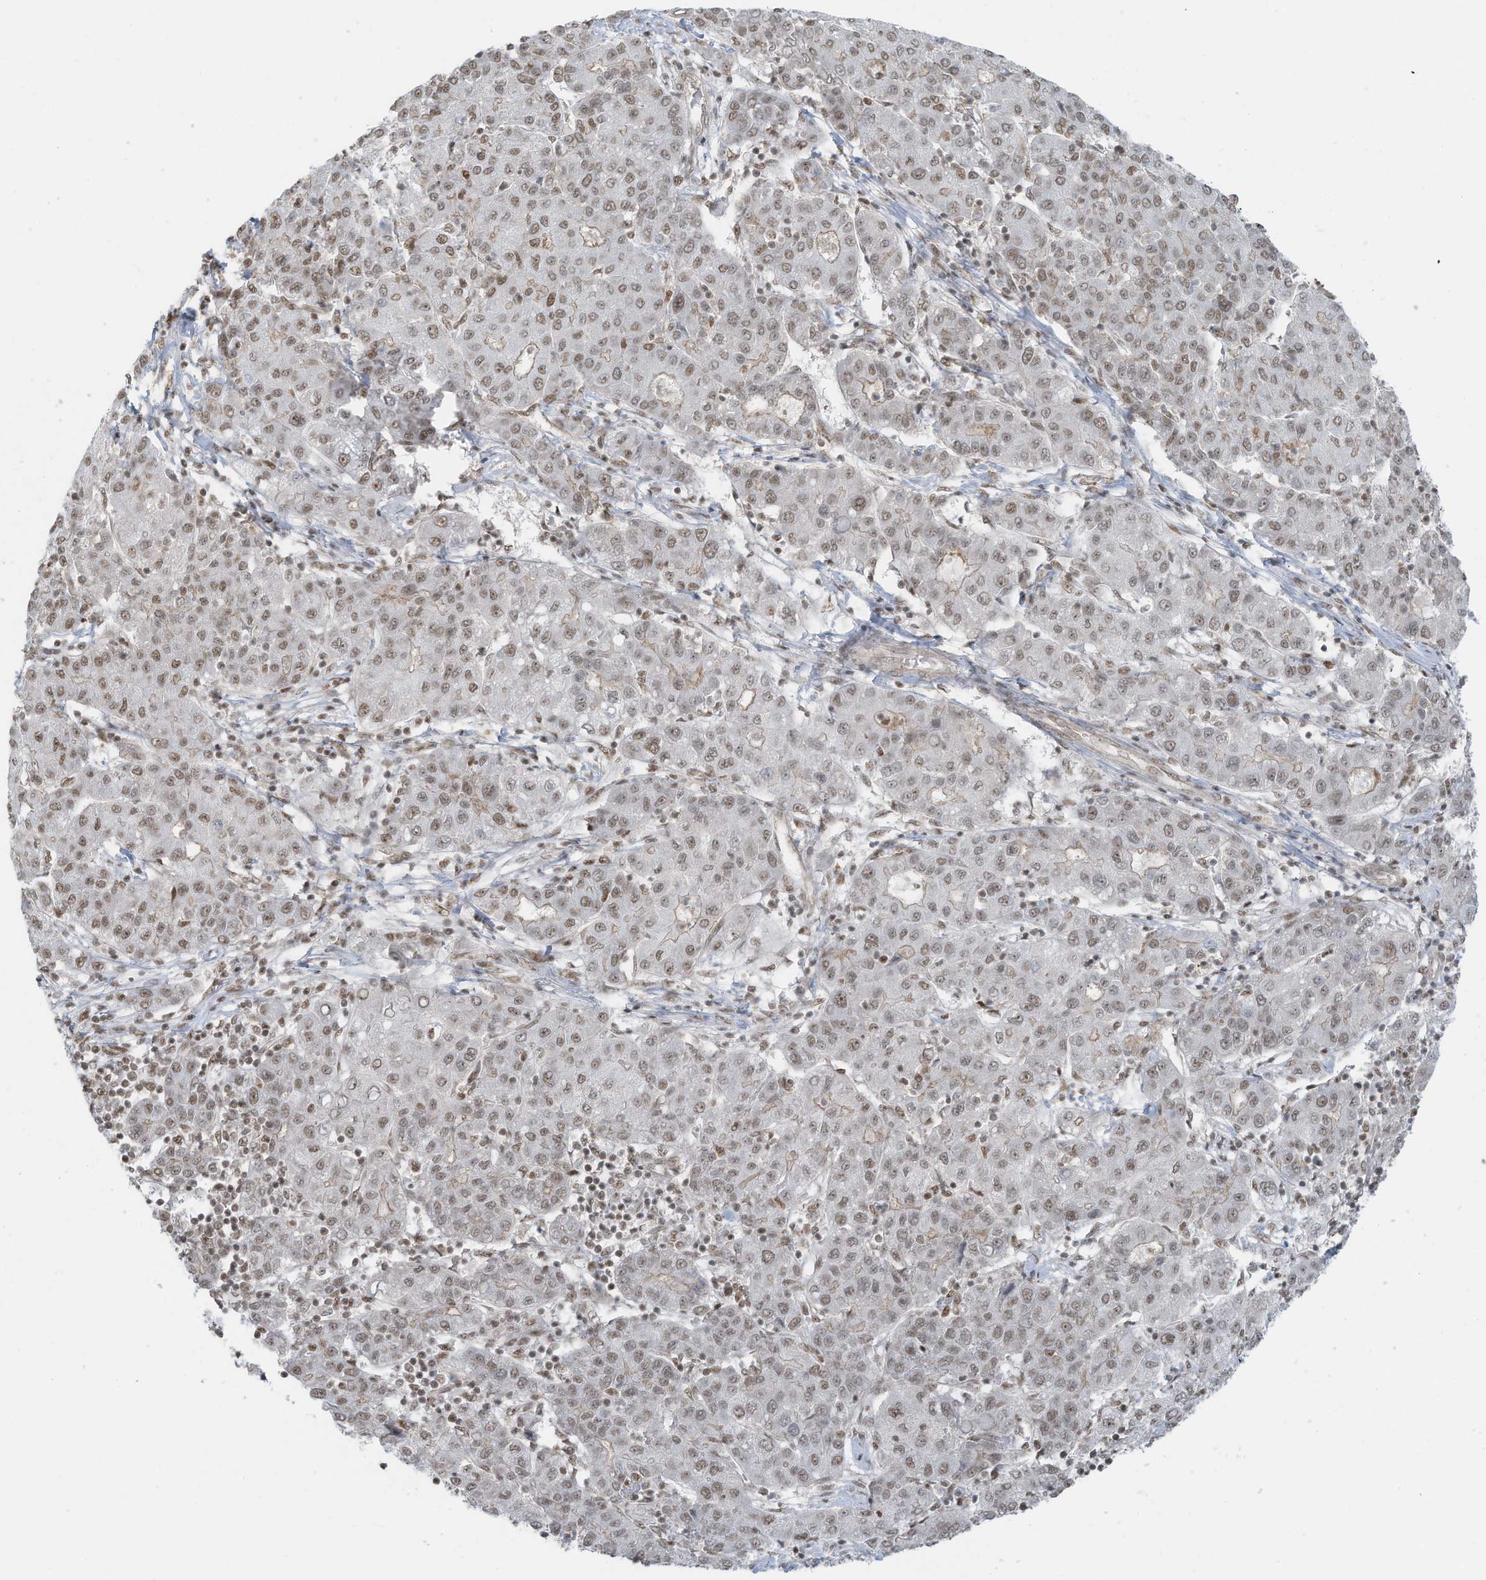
{"staining": {"intensity": "moderate", "quantity": ">75%", "location": "nuclear"}, "tissue": "liver cancer", "cell_type": "Tumor cells", "image_type": "cancer", "snomed": [{"axis": "morphology", "description": "Carcinoma, Hepatocellular, NOS"}, {"axis": "topography", "description": "Liver"}], "caption": "Immunohistochemistry (IHC) (DAB (3,3'-diaminobenzidine)) staining of human hepatocellular carcinoma (liver) displays moderate nuclear protein positivity in approximately >75% of tumor cells.", "gene": "DBR1", "patient": {"sex": "male", "age": 65}}